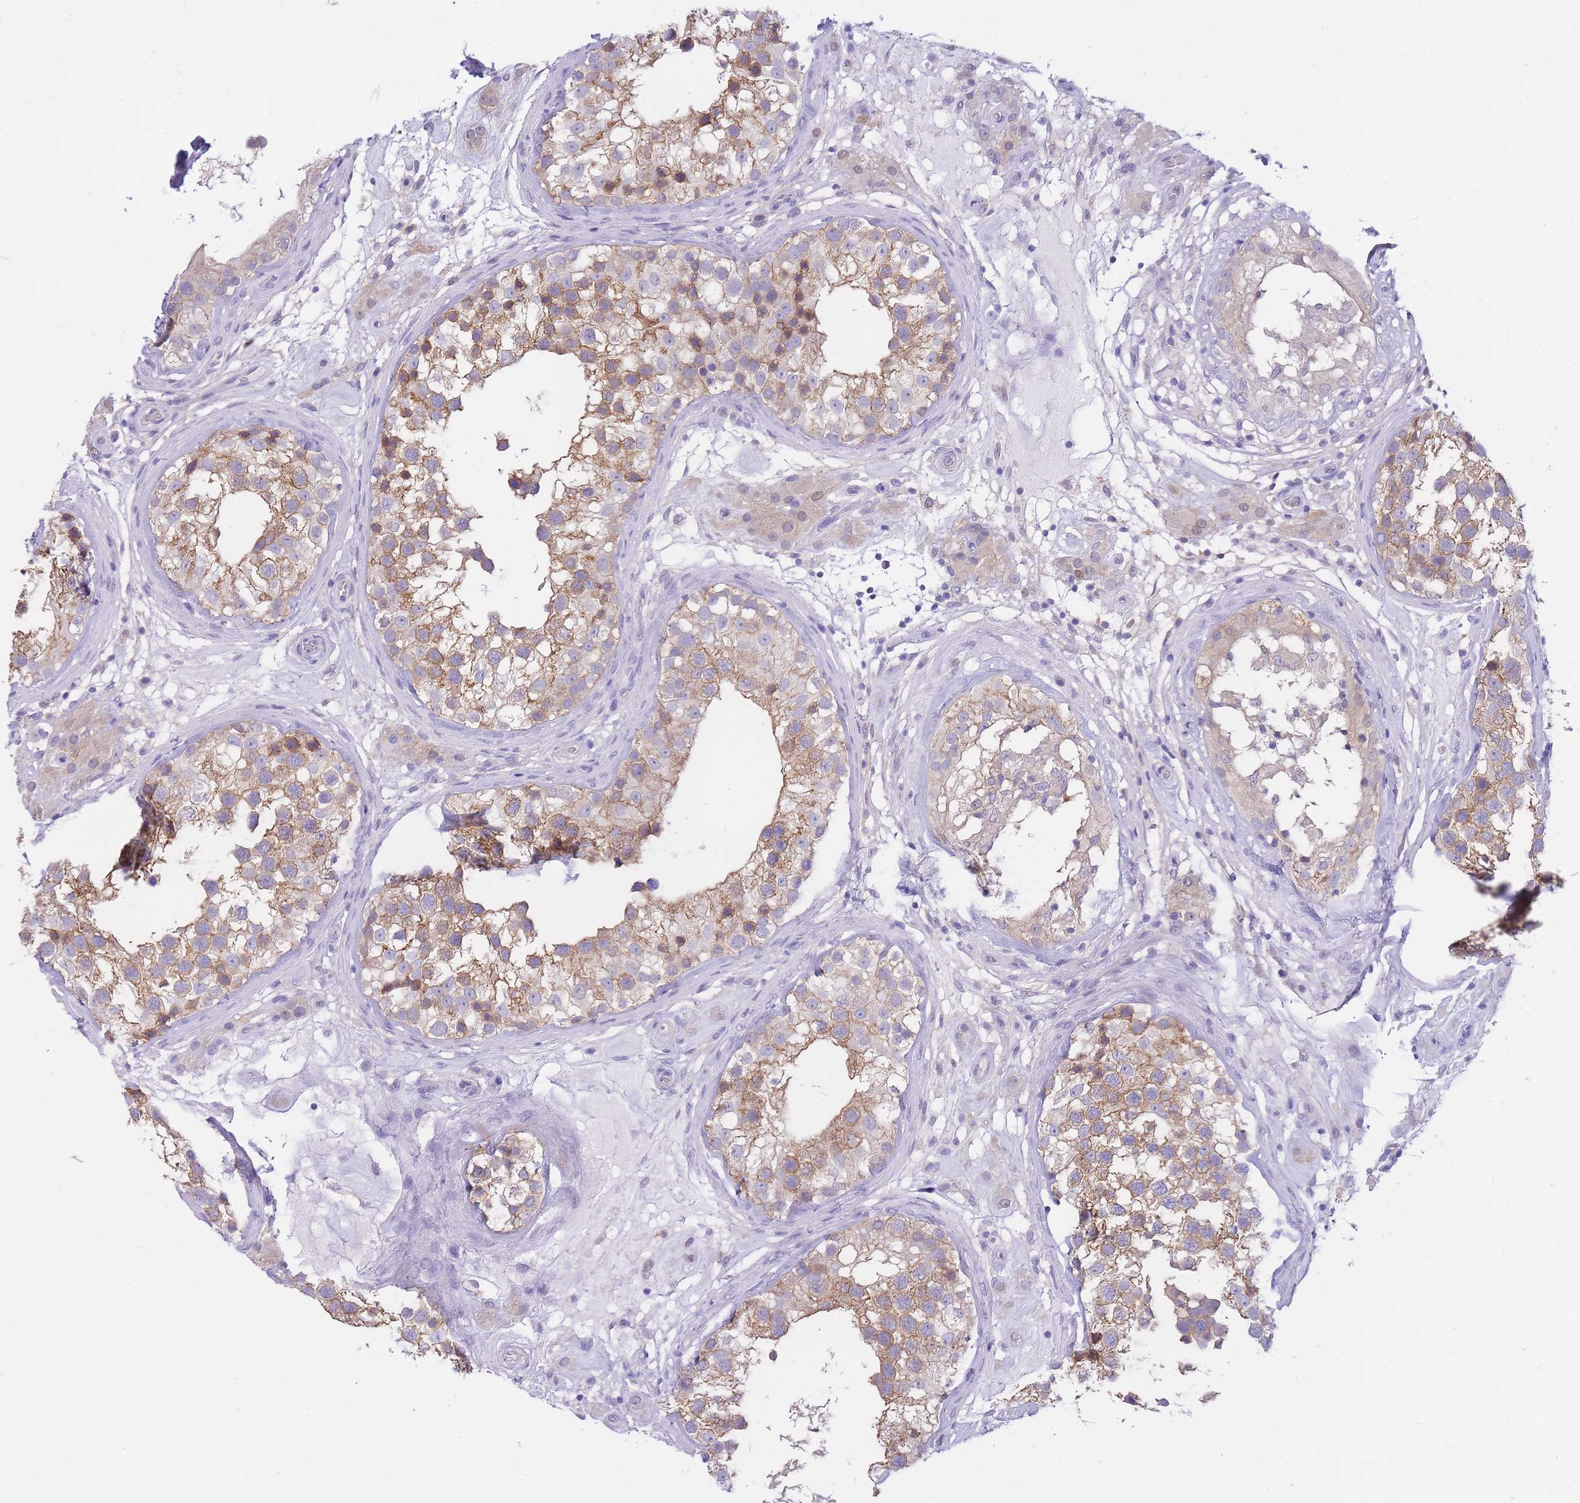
{"staining": {"intensity": "moderate", "quantity": ">75%", "location": "cytoplasmic/membranous"}, "tissue": "testis", "cell_type": "Cells in seminiferous ducts", "image_type": "normal", "snomed": [{"axis": "morphology", "description": "Normal tissue, NOS"}, {"axis": "topography", "description": "Testis"}], "caption": "An IHC photomicrograph of benign tissue is shown. Protein staining in brown highlights moderate cytoplasmic/membranous positivity in testis within cells in seminiferous ducts.", "gene": "NAMPT", "patient": {"sex": "male", "age": 46}}